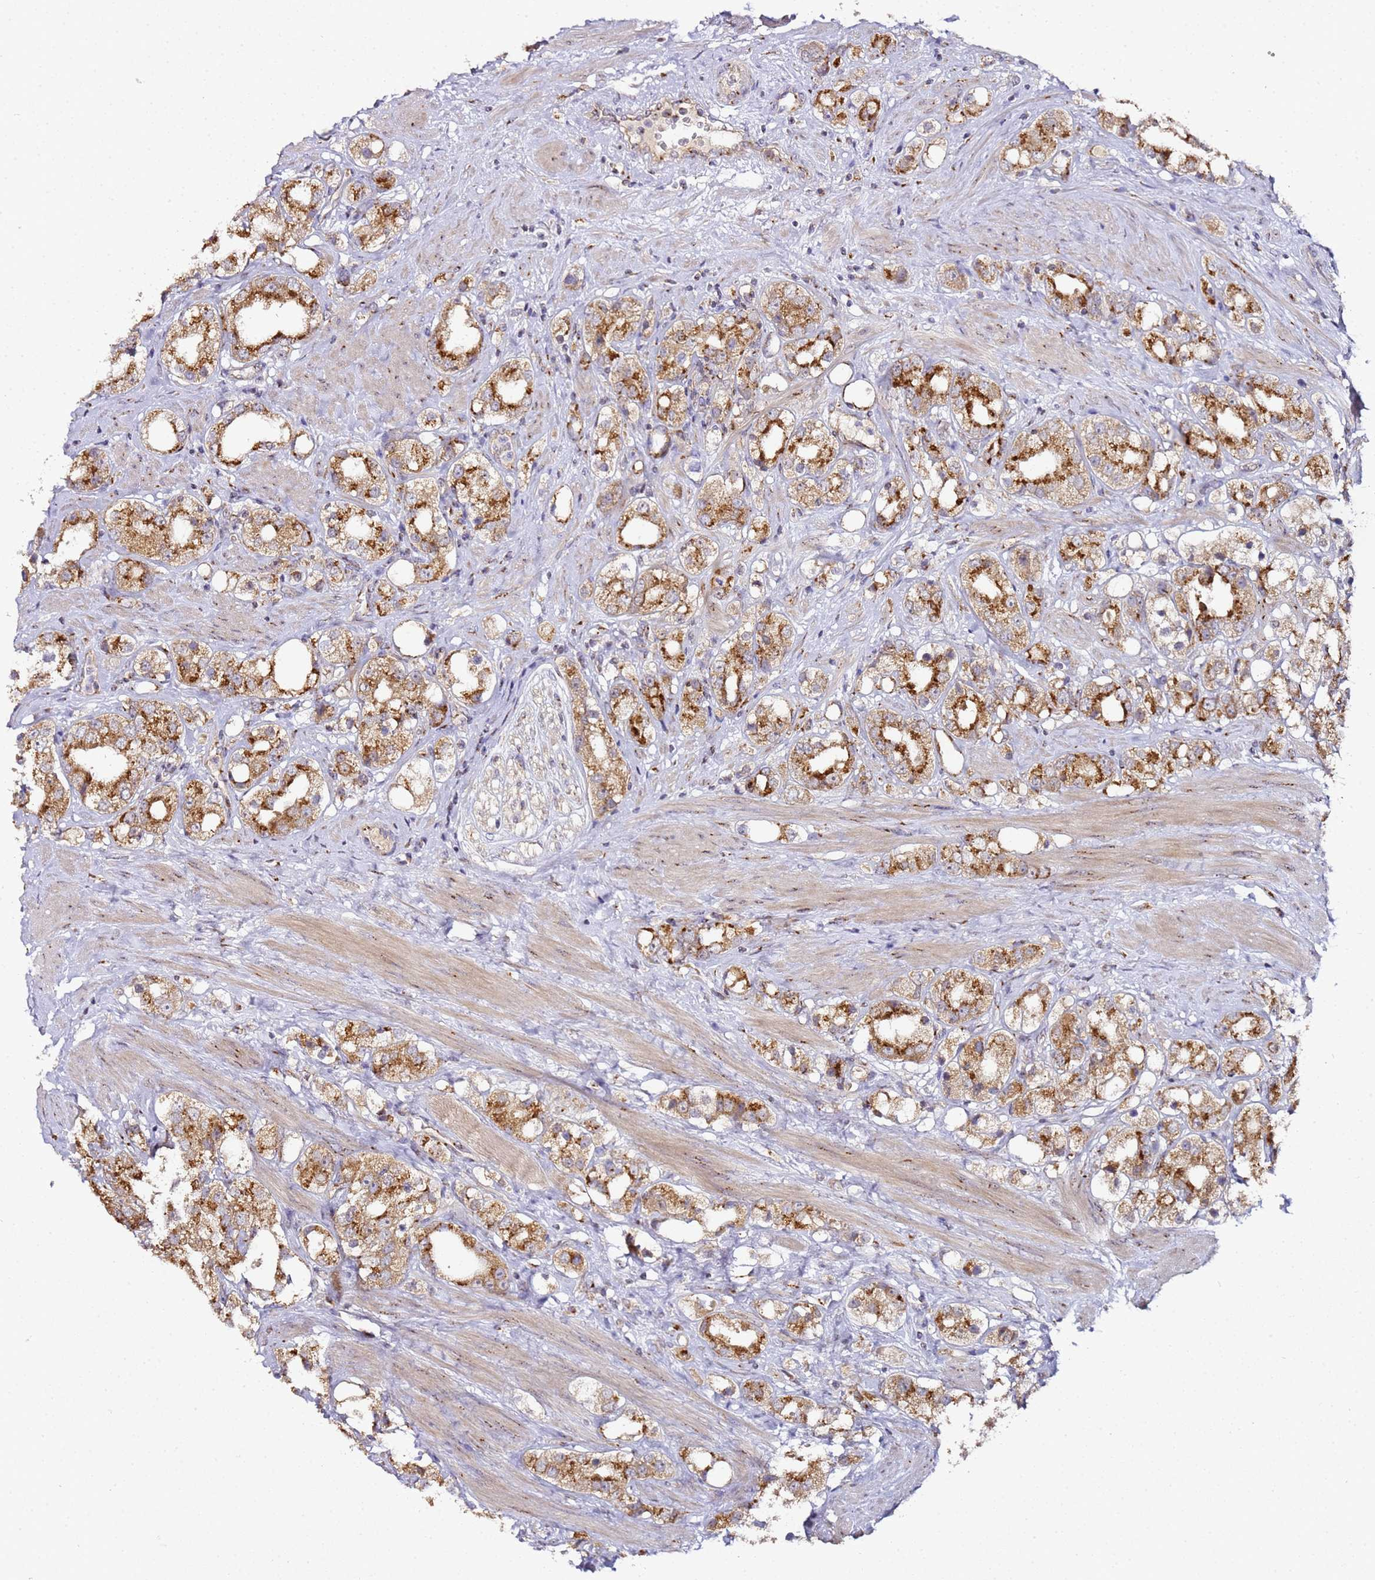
{"staining": {"intensity": "moderate", "quantity": ">75%", "location": "cytoplasmic/membranous"}, "tissue": "prostate cancer", "cell_type": "Tumor cells", "image_type": "cancer", "snomed": [{"axis": "morphology", "description": "Adenocarcinoma, NOS"}, {"axis": "topography", "description": "Prostate"}], "caption": "Immunohistochemistry histopathology image of neoplastic tissue: human prostate adenocarcinoma stained using IHC exhibits medium levels of moderate protein expression localized specifically in the cytoplasmic/membranous of tumor cells, appearing as a cytoplasmic/membranous brown color.", "gene": "MRPL49", "patient": {"sex": "male", "age": 79}}